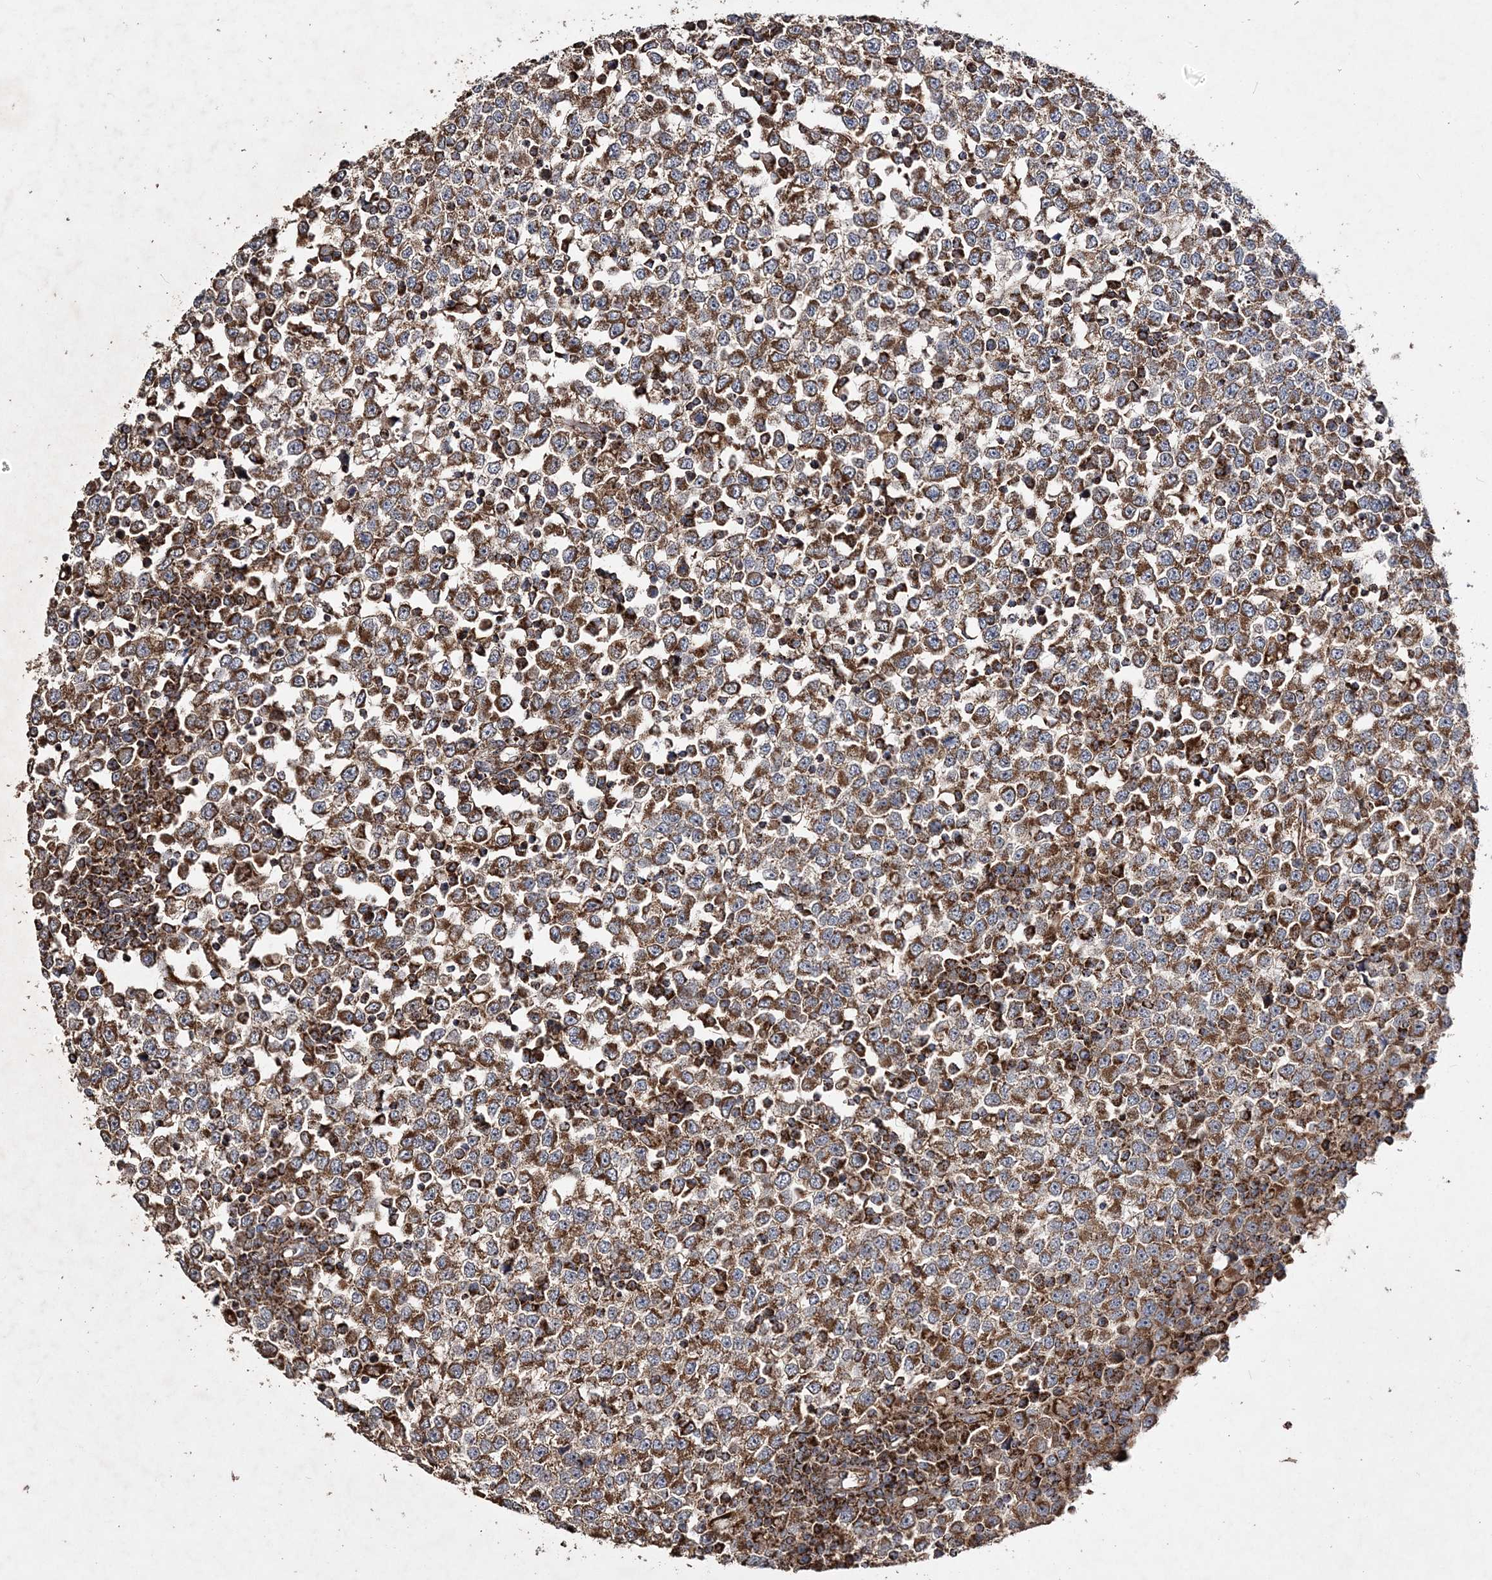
{"staining": {"intensity": "strong", "quantity": ">75%", "location": "cytoplasmic/membranous"}, "tissue": "testis cancer", "cell_type": "Tumor cells", "image_type": "cancer", "snomed": [{"axis": "morphology", "description": "Seminoma, NOS"}, {"axis": "topography", "description": "Testis"}], "caption": "This is an image of IHC staining of seminoma (testis), which shows strong positivity in the cytoplasmic/membranous of tumor cells.", "gene": "POC5", "patient": {"sex": "male", "age": 65}}